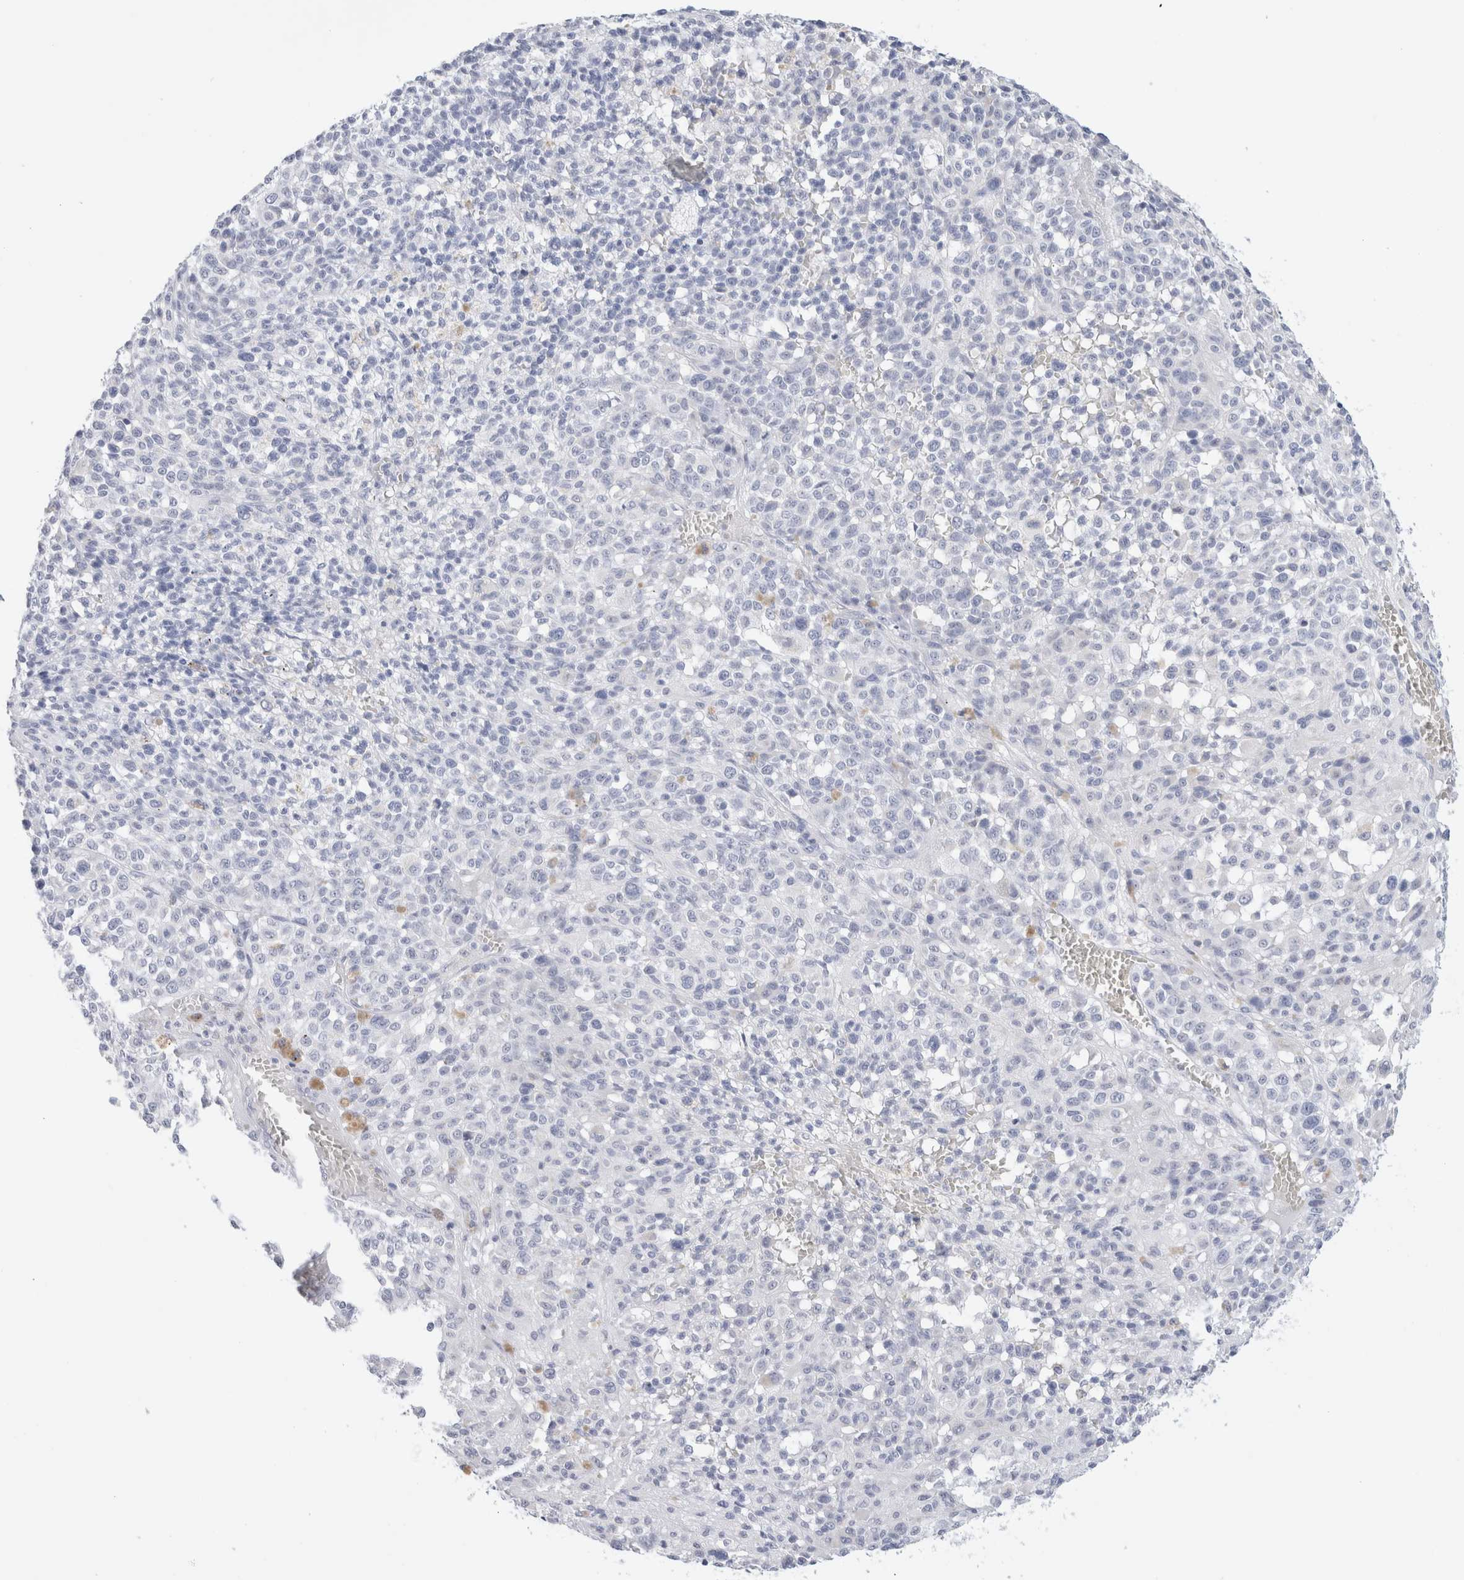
{"staining": {"intensity": "negative", "quantity": "none", "location": "none"}, "tissue": "melanoma", "cell_type": "Tumor cells", "image_type": "cancer", "snomed": [{"axis": "morphology", "description": "Malignant melanoma, Metastatic site"}, {"axis": "topography", "description": "Skin"}], "caption": "High power microscopy micrograph of an immunohistochemistry histopathology image of malignant melanoma (metastatic site), revealing no significant staining in tumor cells.", "gene": "MUC15", "patient": {"sex": "female", "age": 74}}